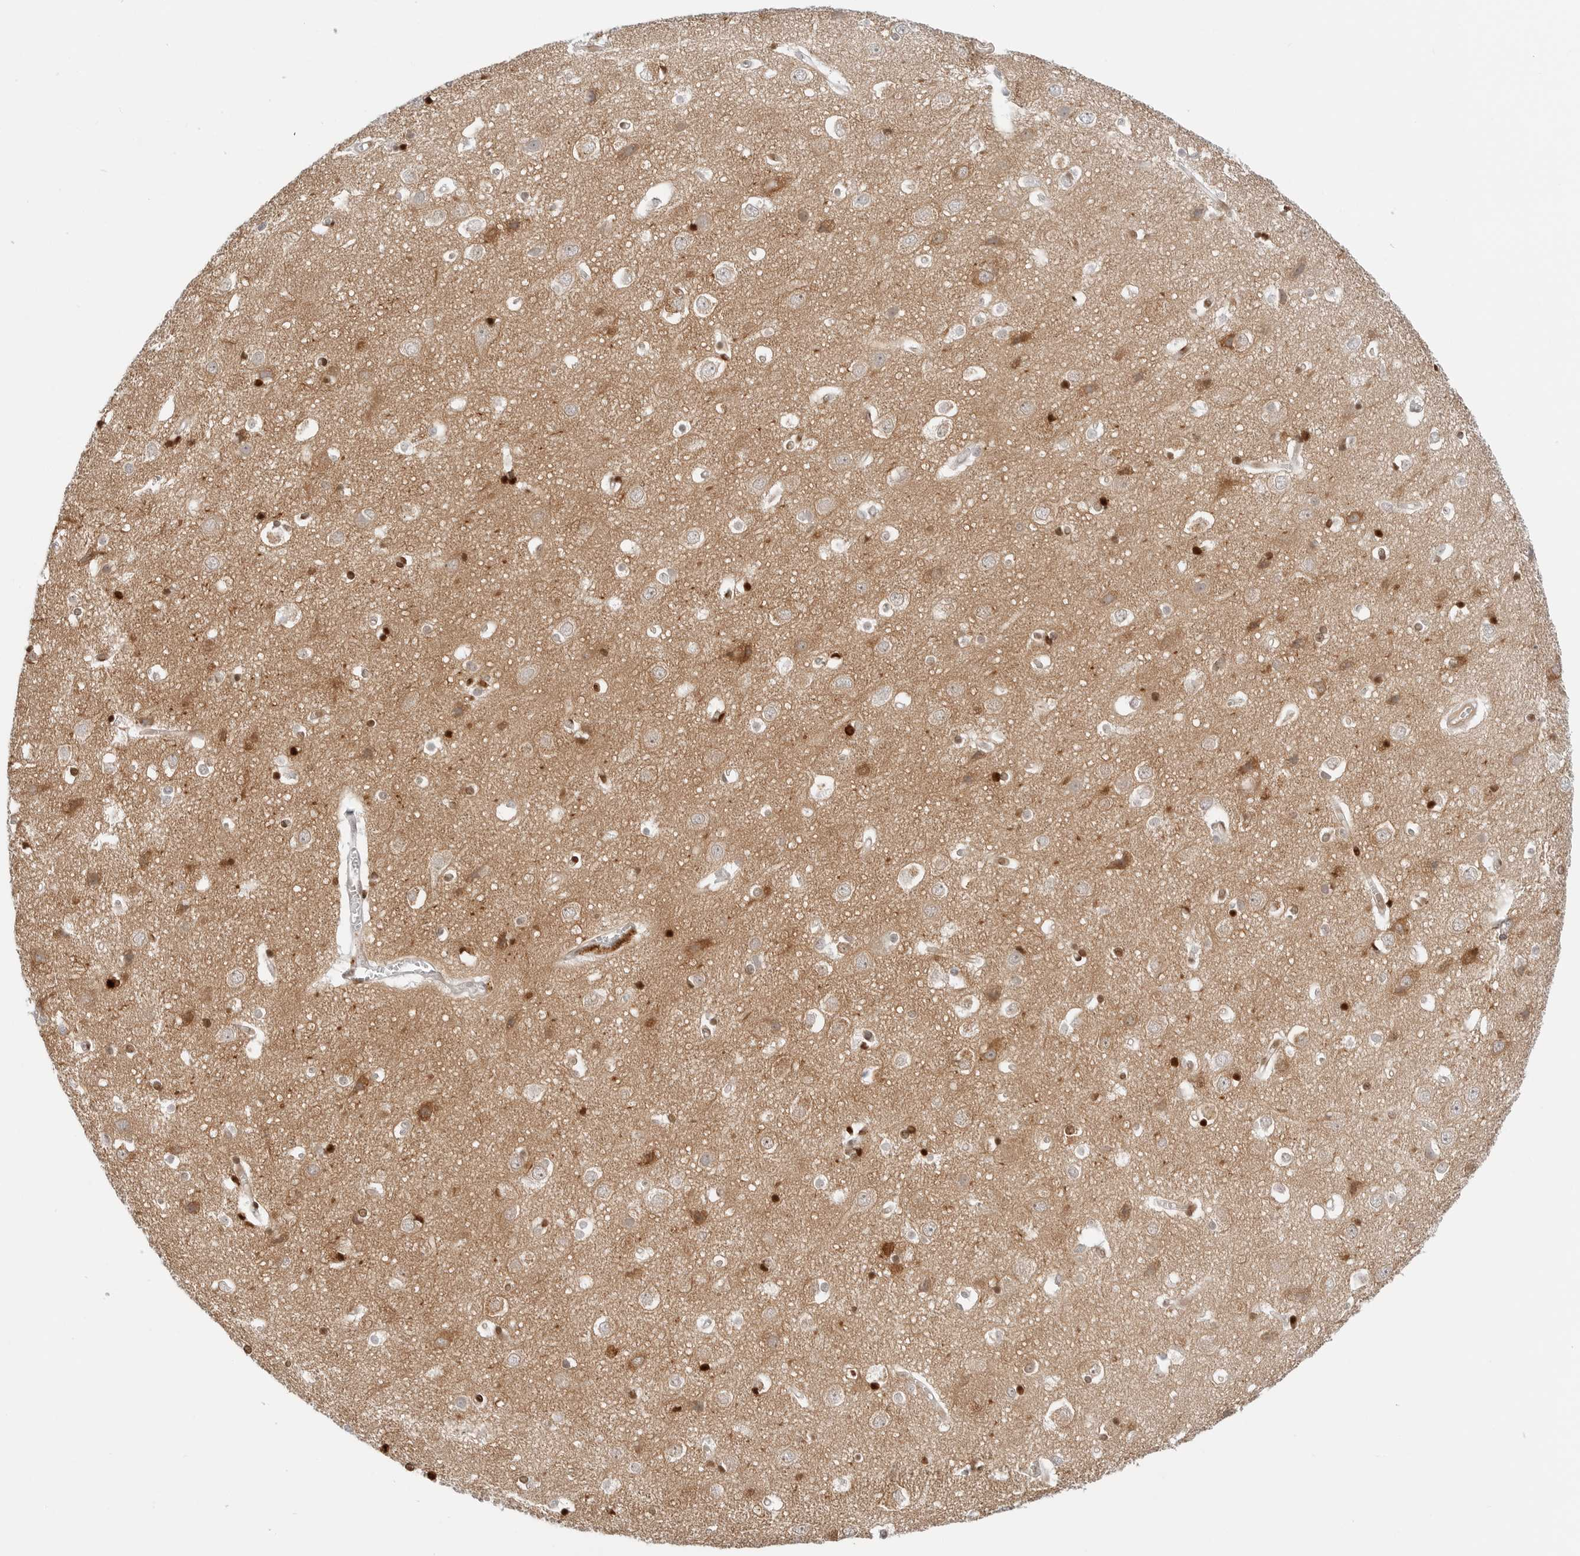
{"staining": {"intensity": "weak", "quantity": "25%-75%", "location": "cytoplasmic/membranous"}, "tissue": "cerebral cortex", "cell_type": "Endothelial cells", "image_type": "normal", "snomed": [{"axis": "morphology", "description": "Normal tissue, NOS"}, {"axis": "topography", "description": "Cerebral cortex"}], "caption": "About 25%-75% of endothelial cells in benign human cerebral cortex show weak cytoplasmic/membranous protein staining as visualized by brown immunohistochemical staining.", "gene": "SPIDR", "patient": {"sex": "male", "age": 54}}